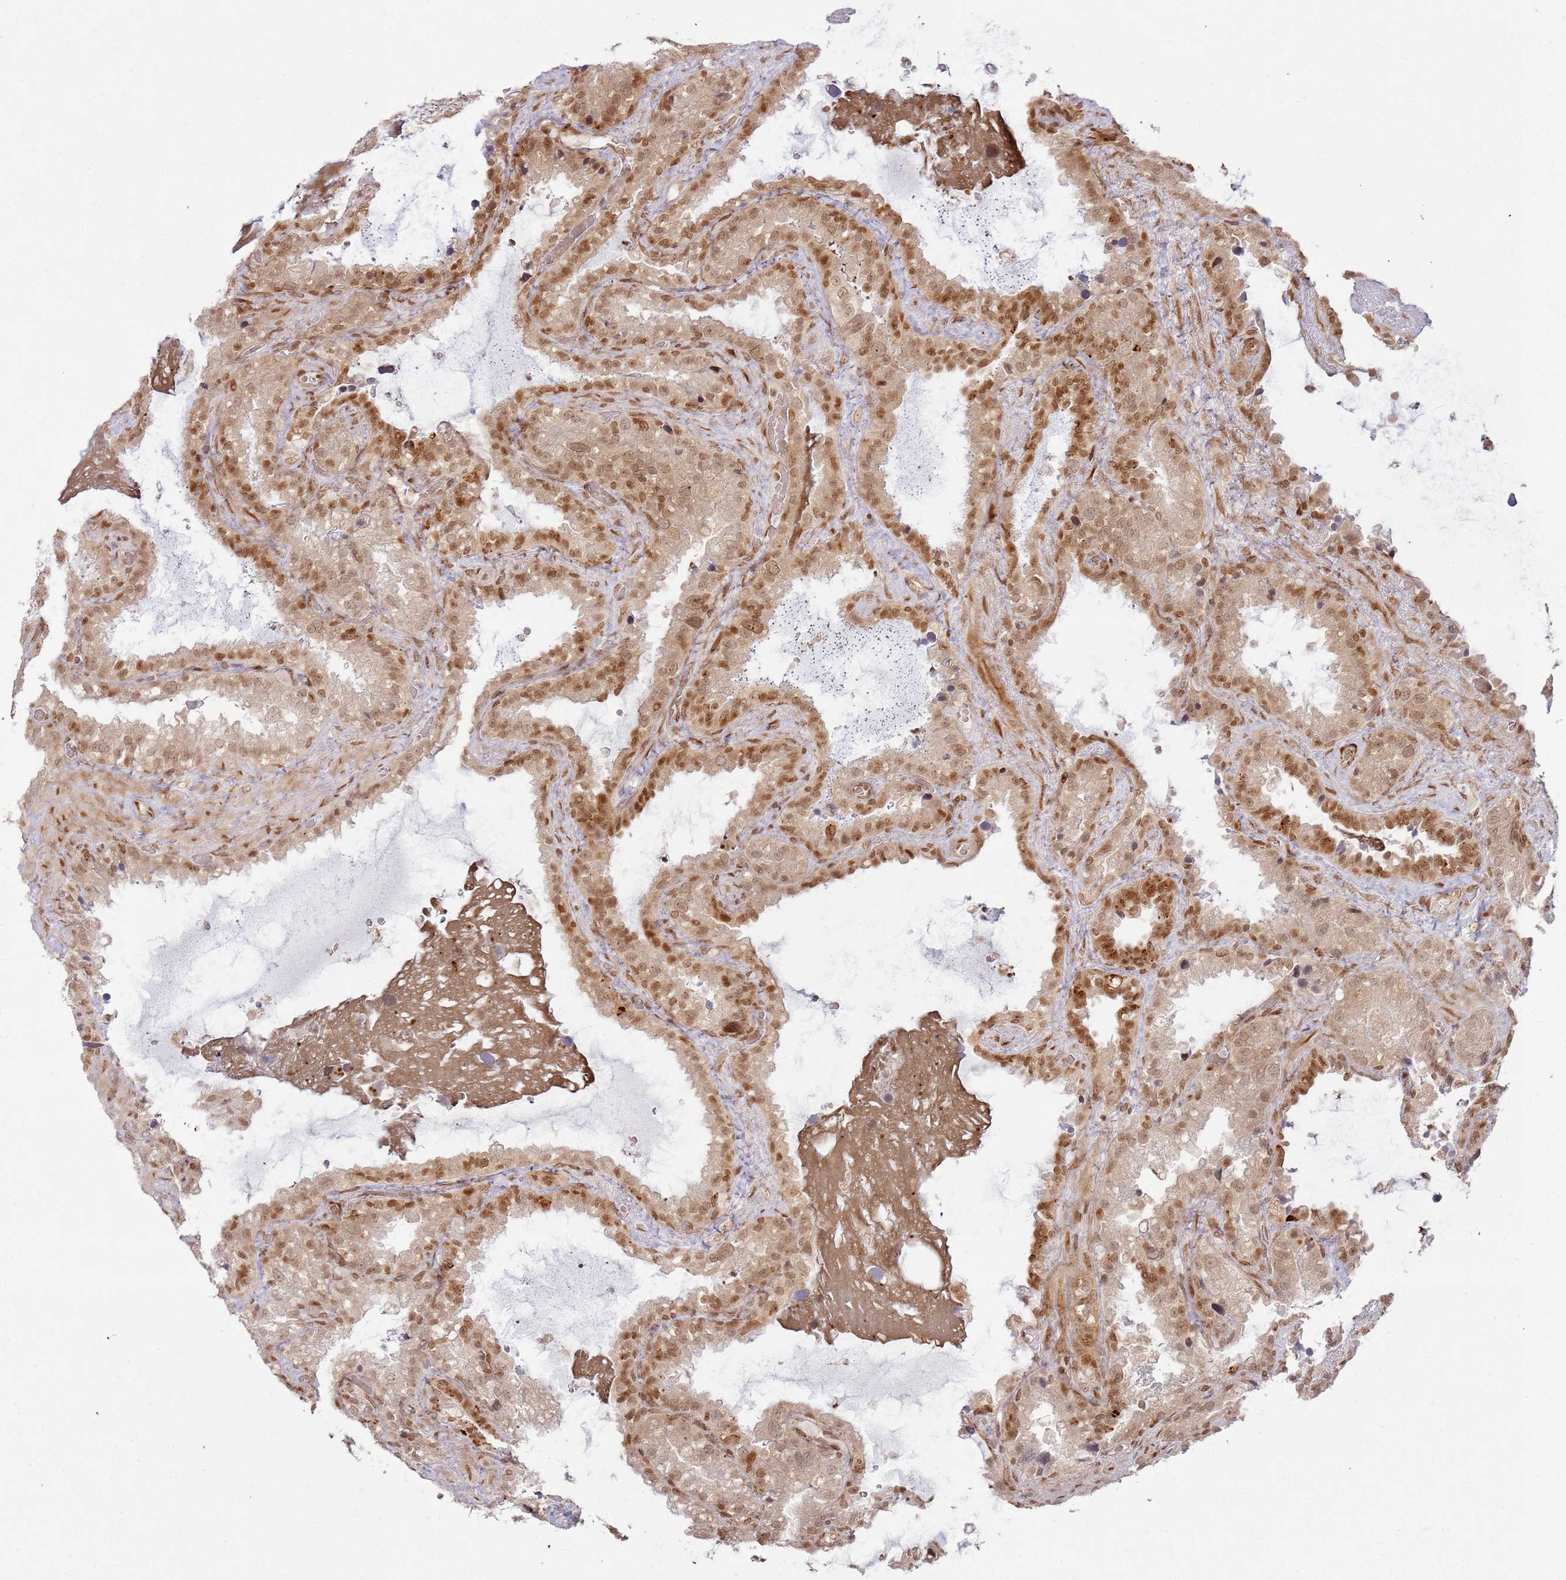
{"staining": {"intensity": "moderate", "quantity": ">75%", "location": "nuclear"}, "tissue": "seminal vesicle", "cell_type": "Glandular cells", "image_type": "normal", "snomed": [{"axis": "morphology", "description": "Normal tissue, NOS"}, {"axis": "topography", "description": "Prostate"}, {"axis": "topography", "description": "Seminal veicle"}], "caption": "Seminal vesicle stained for a protein reveals moderate nuclear positivity in glandular cells.", "gene": "KLHL36", "patient": {"sex": "male", "age": 68}}